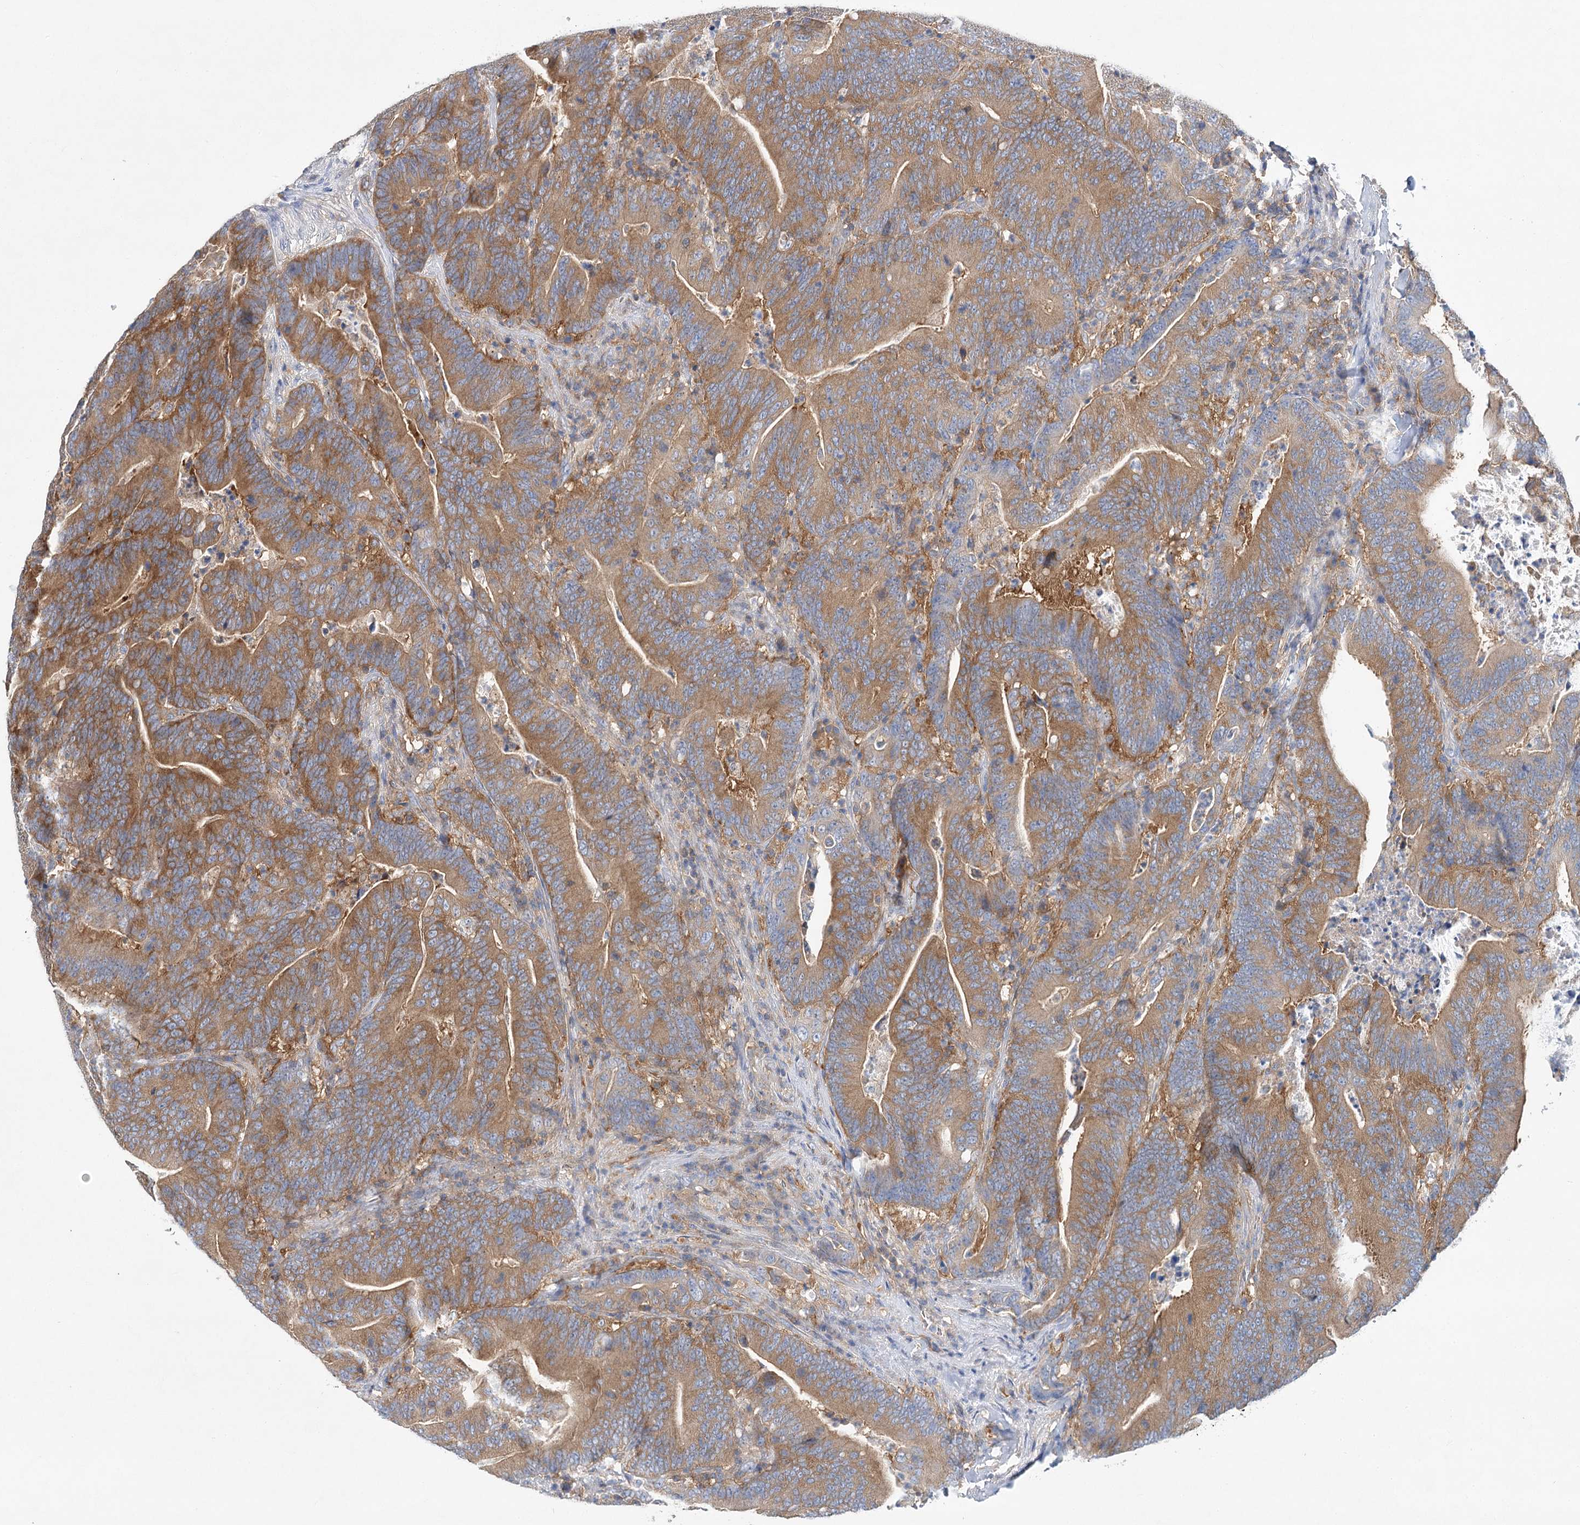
{"staining": {"intensity": "moderate", "quantity": ">75%", "location": "cytoplasmic/membranous"}, "tissue": "colorectal cancer", "cell_type": "Tumor cells", "image_type": "cancer", "snomed": [{"axis": "morphology", "description": "Adenocarcinoma, NOS"}, {"axis": "topography", "description": "Colon"}], "caption": "Moderate cytoplasmic/membranous positivity is seen in about >75% of tumor cells in colorectal adenocarcinoma.", "gene": "ABRAXAS2", "patient": {"sex": "female", "age": 67}}